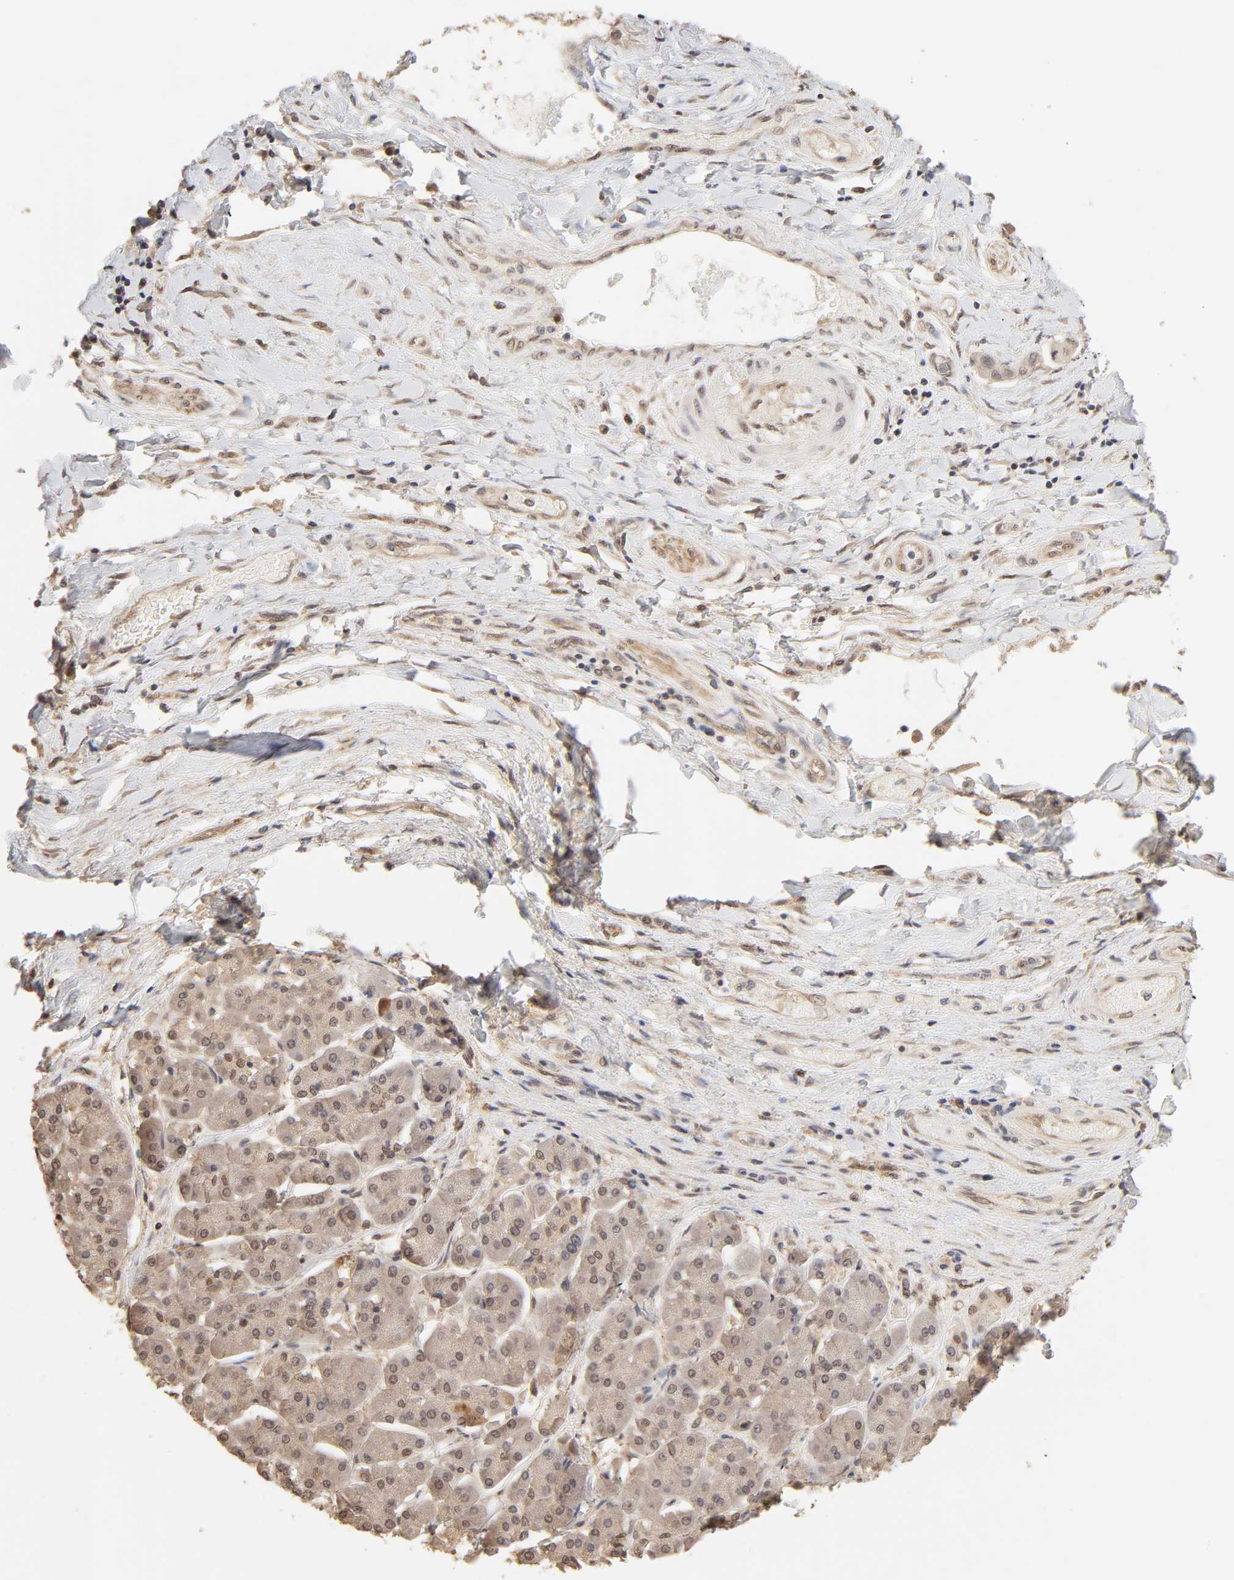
{"staining": {"intensity": "weak", "quantity": ">75%", "location": "cytoplasmic/membranous"}, "tissue": "pancreatic cancer", "cell_type": "Tumor cells", "image_type": "cancer", "snomed": [{"axis": "morphology", "description": "Adenocarcinoma, NOS"}, {"axis": "topography", "description": "Pancreas"}], "caption": "This histopathology image reveals pancreatic cancer stained with IHC to label a protein in brown. The cytoplasmic/membranous of tumor cells show weak positivity for the protein. Nuclei are counter-stained blue.", "gene": "MAPK1", "patient": {"sex": "male", "age": 46}}